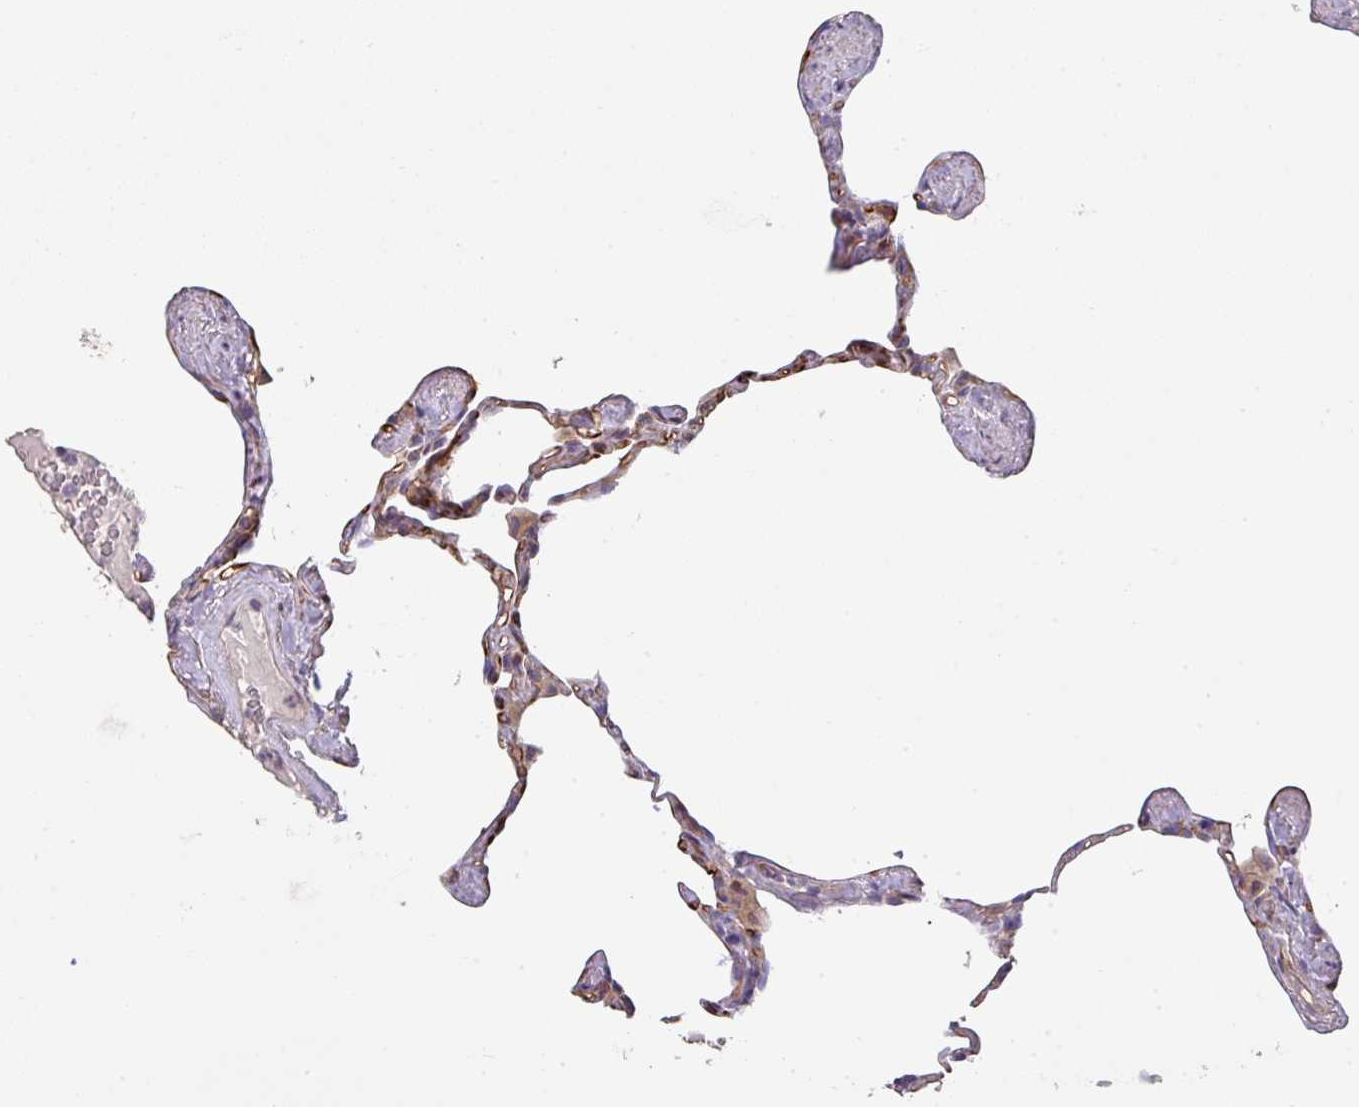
{"staining": {"intensity": "moderate", "quantity": "<25%", "location": "cytoplasmic/membranous"}, "tissue": "lung", "cell_type": "Alveolar cells", "image_type": "normal", "snomed": [{"axis": "morphology", "description": "Normal tissue, NOS"}, {"axis": "topography", "description": "Lung"}], "caption": "Lung stained with immunohistochemistry demonstrates moderate cytoplasmic/membranous expression in approximately <25% of alveolar cells.", "gene": "PCDH1", "patient": {"sex": "male", "age": 65}}